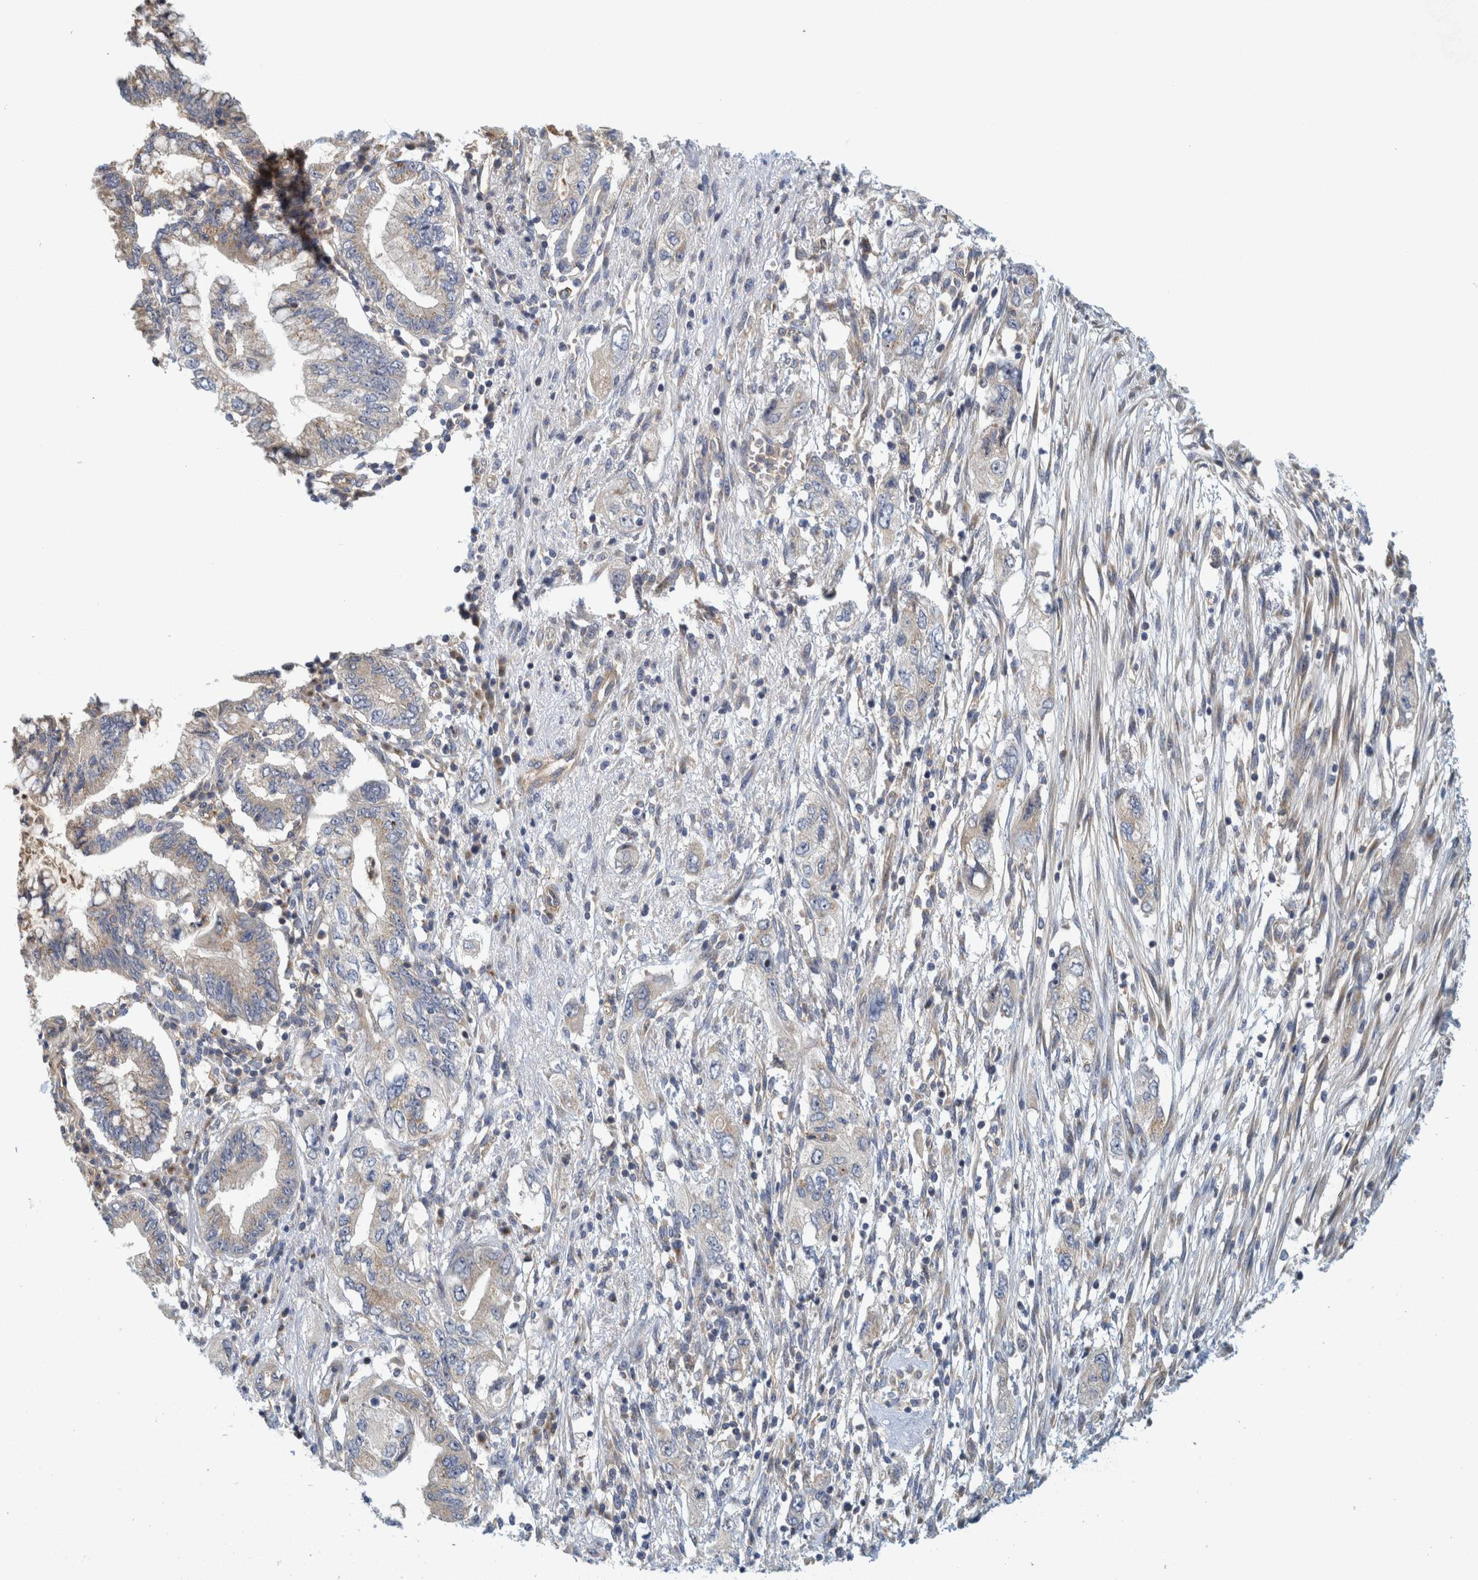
{"staining": {"intensity": "weak", "quantity": "<25%", "location": "cytoplasmic/membranous"}, "tissue": "pancreatic cancer", "cell_type": "Tumor cells", "image_type": "cancer", "snomed": [{"axis": "morphology", "description": "Adenocarcinoma, NOS"}, {"axis": "topography", "description": "Pancreas"}], "caption": "The image reveals no significant positivity in tumor cells of pancreatic cancer.", "gene": "ZNF324B", "patient": {"sex": "female", "age": 73}}